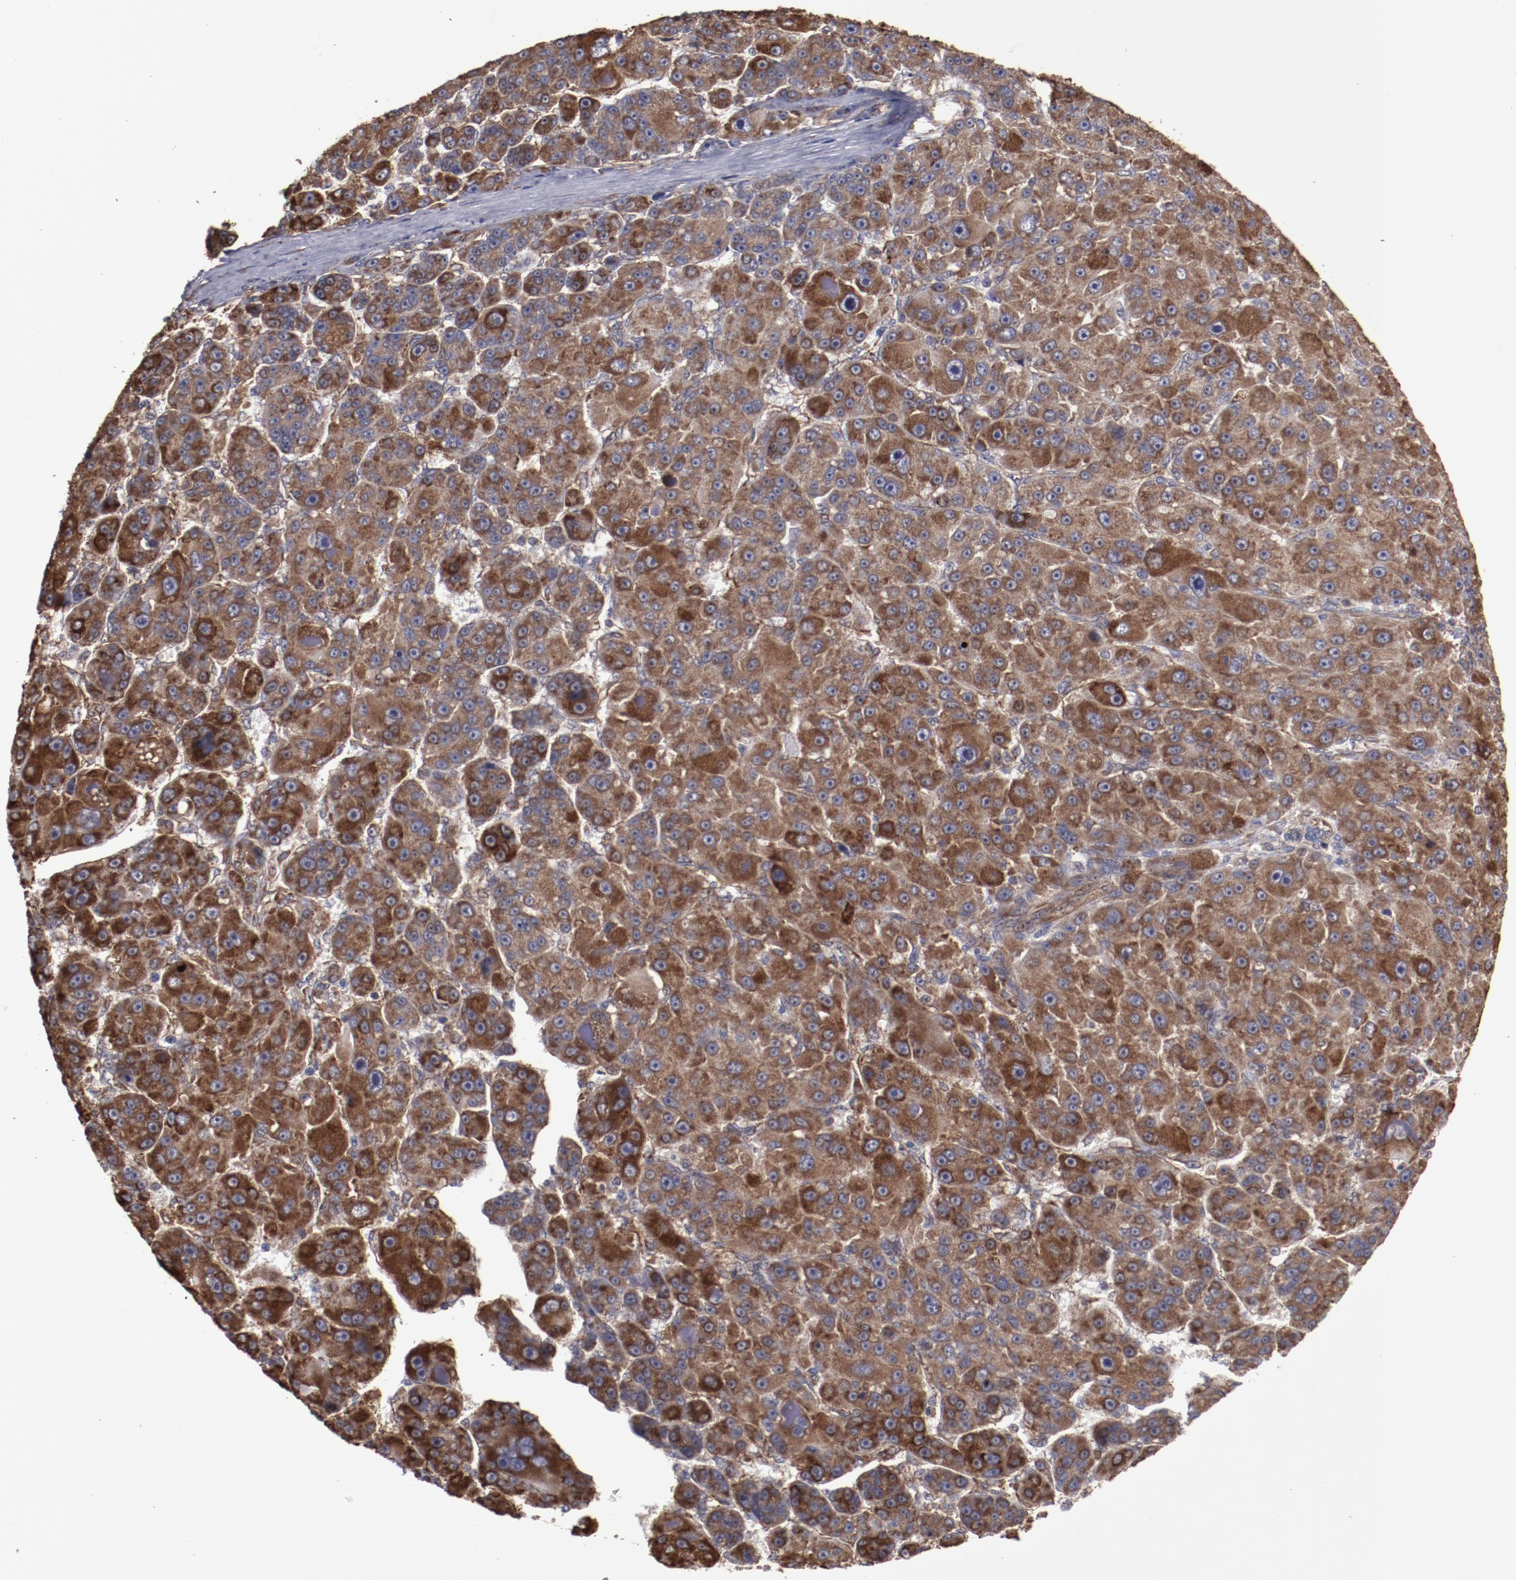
{"staining": {"intensity": "strong", "quantity": ">75%", "location": "cytoplasmic/membranous"}, "tissue": "liver cancer", "cell_type": "Tumor cells", "image_type": "cancer", "snomed": [{"axis": "morphology", "description": "Carcinoma, Hepatocellular, NOS"}, {"axis": "topography", "description": "Liver"}], "caption": "Liver cancer tissue exhibits strong cytoplasmic/membranous expression in about >75% of tumor cells, visualized by immunohistochemistry. (Stains: DAB (3,3'-diaminobenzidine) in brown, nuclei in blue, Microscopy: brightfield microscopy at high magnification).", "gene": "RPS4Y1", "patient": {"sex": "male", "age": 76}}